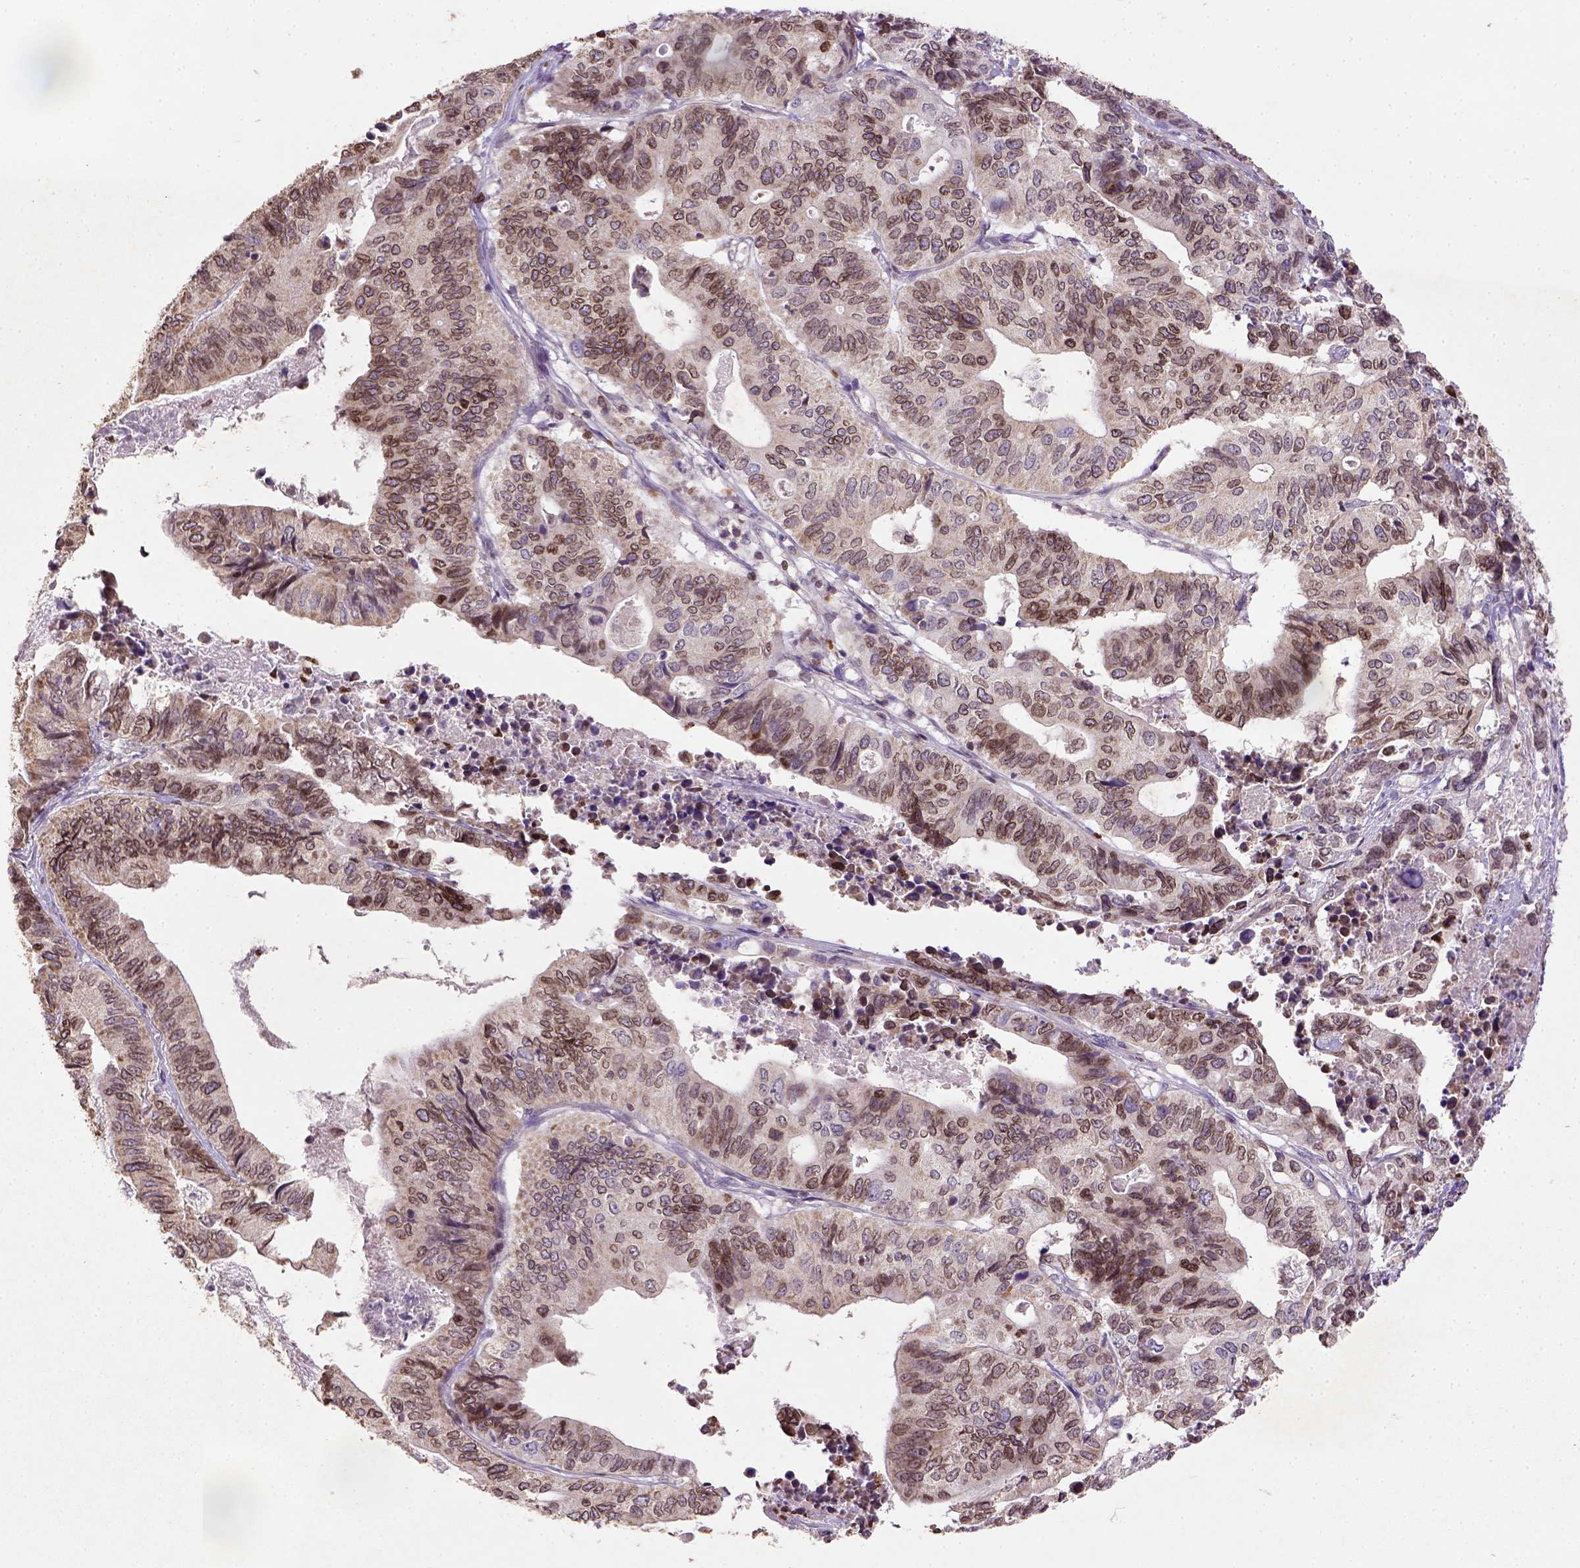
{"staining": {"intensity": "moderate", "quantity": ">75%", "location": "cytoplasmic/membranous,nuclear"}, "tissue": "stomach cancer", "cell_type": "Tumor cells", "image_type": "cancer", "snomed": [{"axis": "morphology", "description": "Adenocarcinoma, NOS"}, {"axis": "topography", "description": "Stomach, upper"}], "caption": "An immunohistochemistry (IHC) photomicrograph of neoplastic tissue is shown. Protein staining in brown labels moderate cytoplasmic/membranous and nuclear positivity in stomach adenocarcinoma within tumor cells. The staining was performed using DAB (3,3'-diaminobenzidine), with brown indicating positive protein expression. Nuclei are stained blue with hematoxylin.", "gene": "NUDT3", "patient": {"sex": "female", "age": 67}}